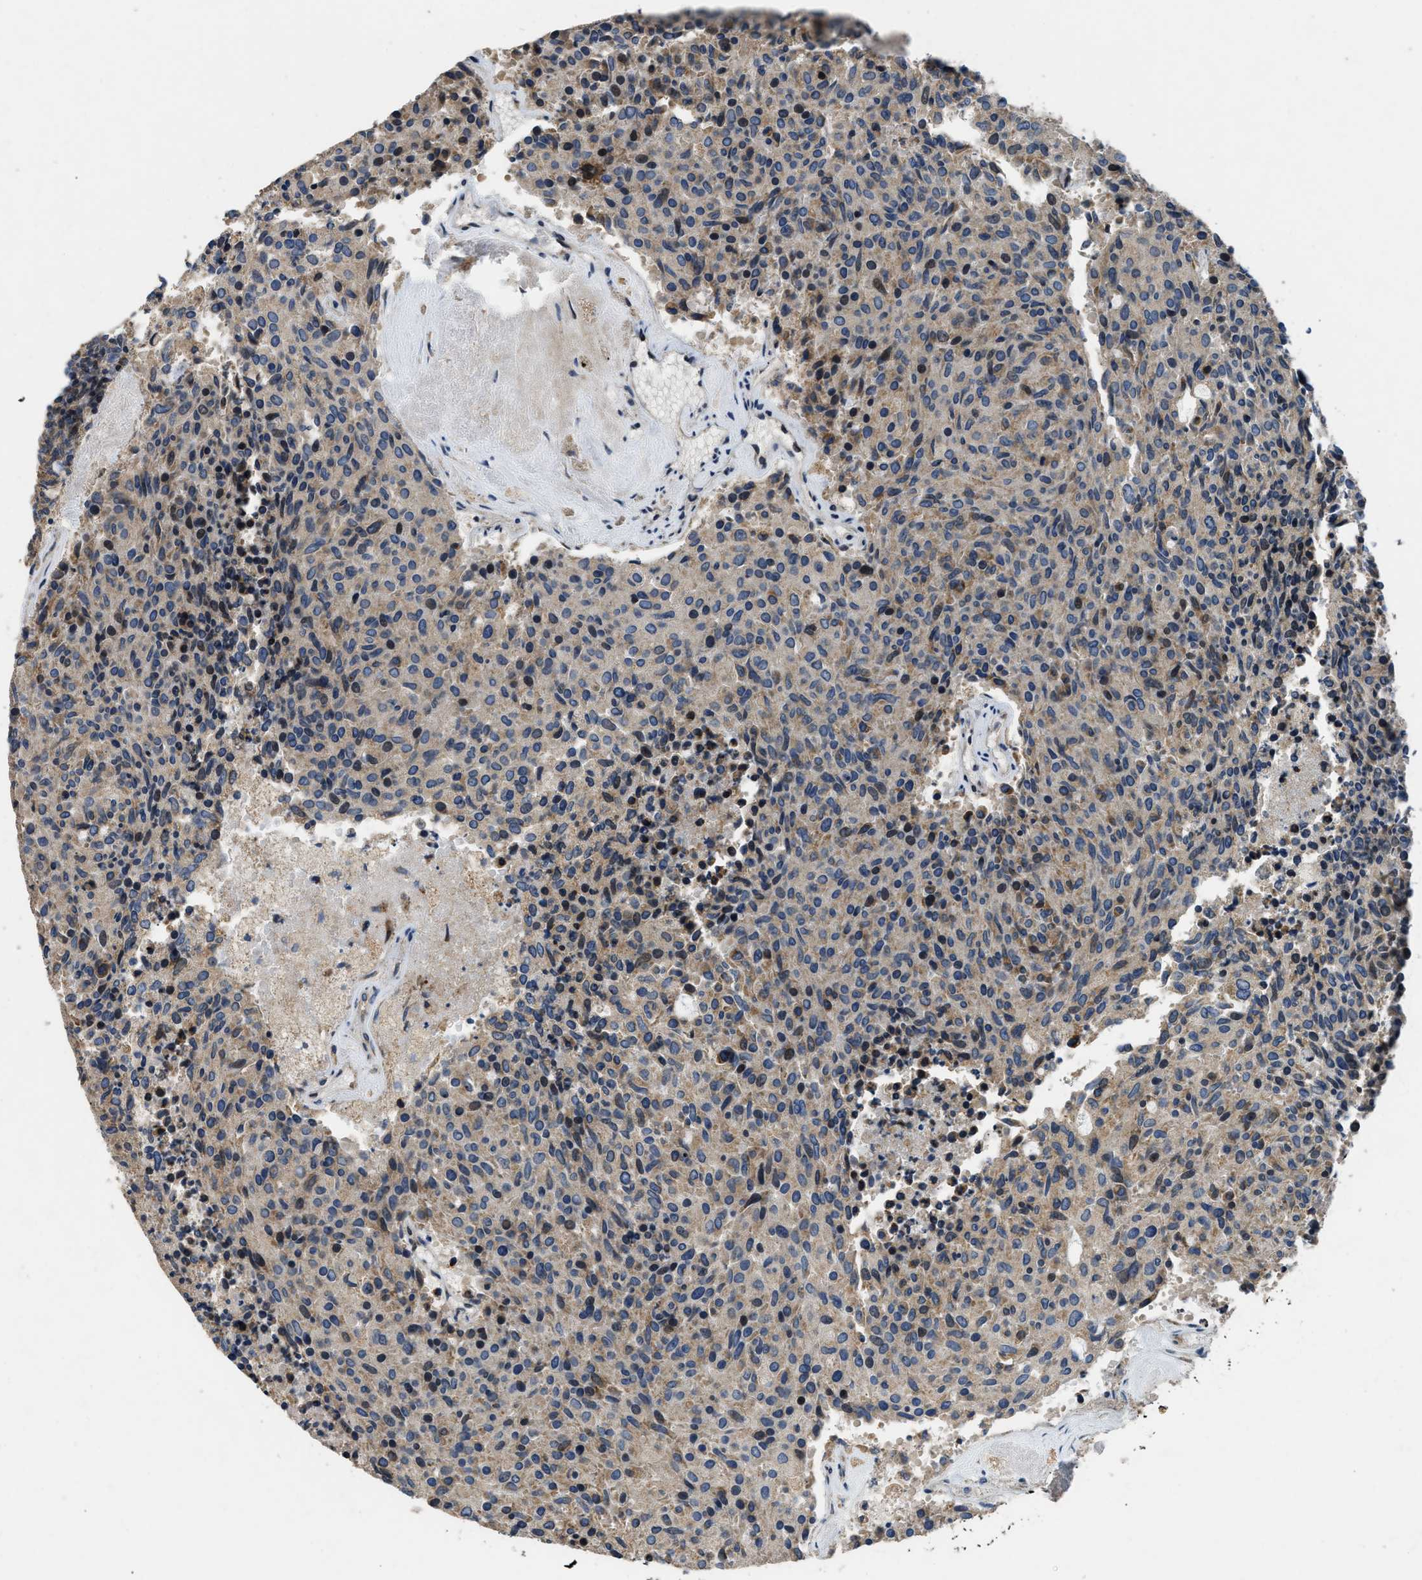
{"staining": {"intensity": "weak", "quantity": ">75%", "location": "cytoplasmic/membranous,nuclear"}, "tissue": "carcinoid", "cell_type": "Tumor cells", "image_type": "cancer", "snomed": [{"axis": "morphology", "description": "Carcinoid, malignant, NOS"}, {"axis": "topography", "description": "Pancreas"}], "caption": "Tumor cells exhibit low levels of weak cytoplasmic/membranous and nuclear staining in about >75% of cells in human malignant carcinoid. Immunohistochemistry (ihc) stains the protein in brown and the nuclei are stained blue.", "gene": "TMEM150A", "patient": {"sex": "female", "age": 54}}